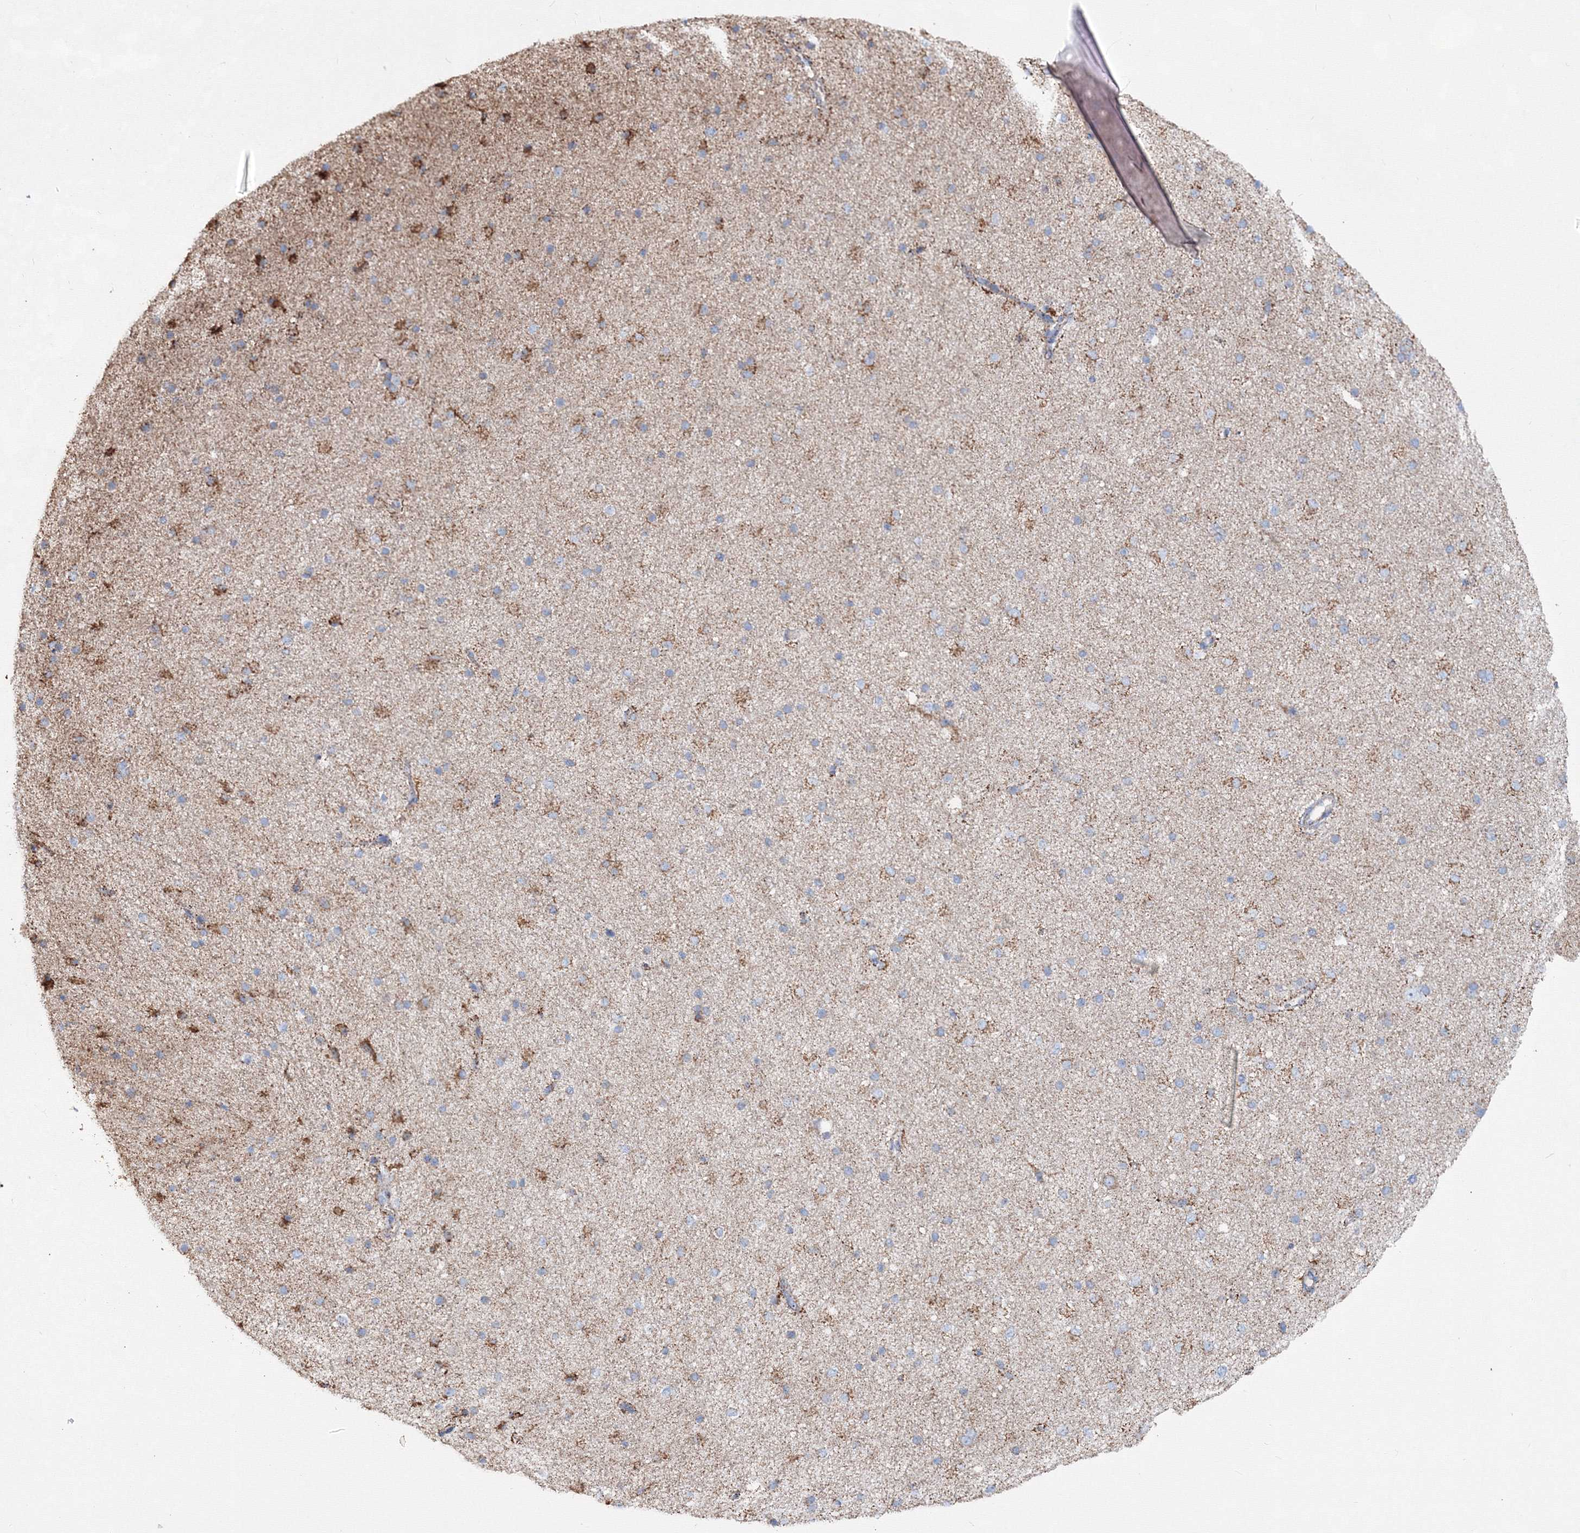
{"staining": {"intensity": "negative", "quantity": "none", "location": "none"}, "tissue": "cerebral cortex", "cell_type": "Endothelial cells", "image_type": "normal", "snomed": [{"axis": "morphology", "description": "Normal tissue, NOS"}, {"axis": "morphology", "description": "Developmental malformation"}, {"axis": "topography", "description": "Cerebral cortex"}], "caption": "Immunohistochemistry micrograph of unremarkable cerebral cortex: cerebral cortex stained with DAB (3,3'-diaminobenzidine) shows no significant protein expression in endothelial cells. (Stains: DAB (3,3'-diaminobenzidine) IHC with hematoxylin counter stain, Microscopy: brightfield microscopy at high magnification).", "gene": "IGSF9", "patient": {"sex": "female", "age": 30}}